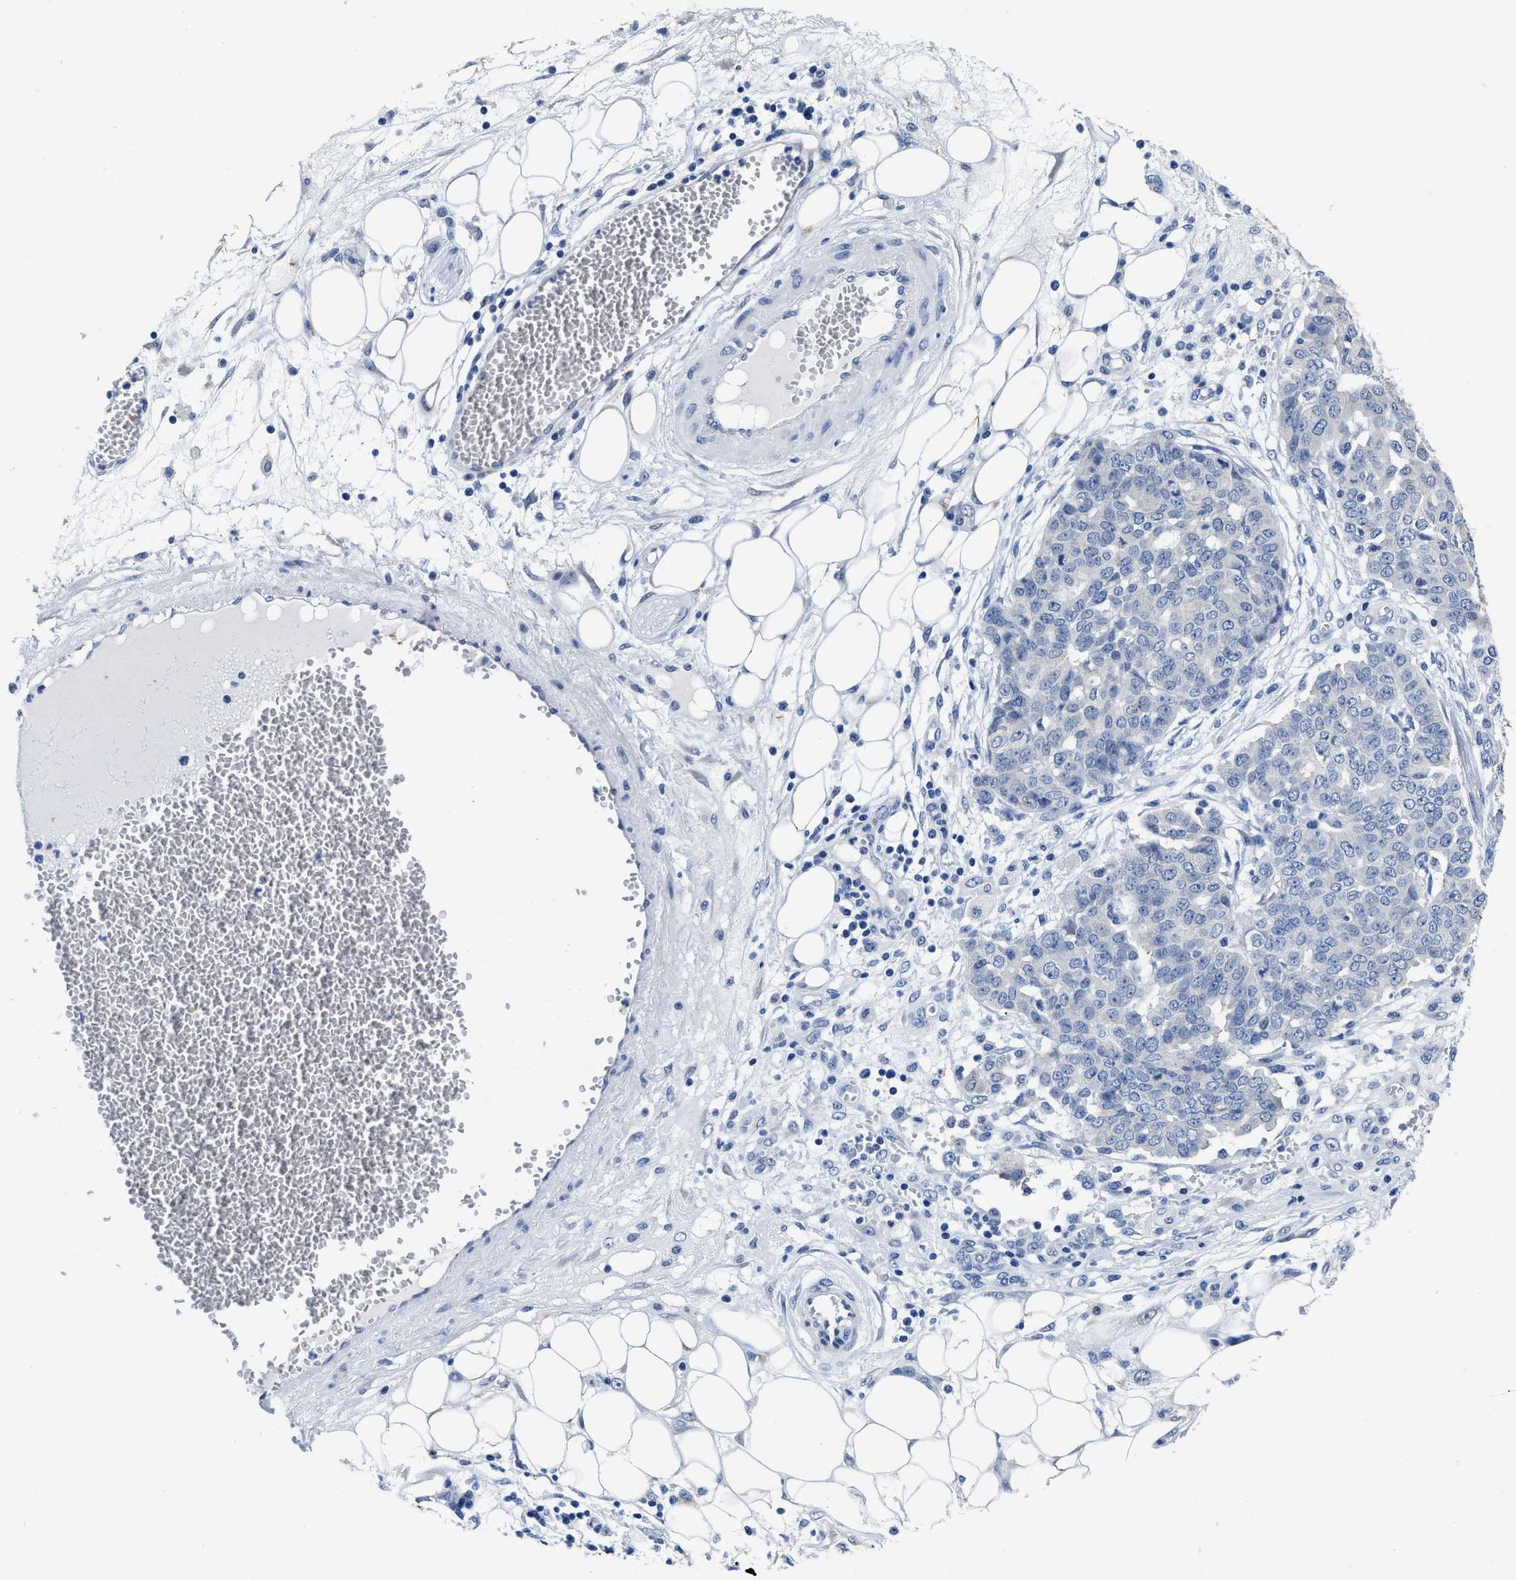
{"staining": {"intensity": "negative", "quantity": "none", "location": "none"}, "tissue": "ovarian cancer", "cell_type": "Tumor cells", "image_type": "cancer", "snomed": [{"axis": "morphology", "description": "Cystadenocarcinoma, serous, NOS"}, {"axis": "topography", "description": "Soft tissue"}, {"axis": "topography", "description": "Ovary"}], "caption": "DAB immunohistochemical staining of ovarian cancer (serous cystadenocarcinoma) displays no significant positivity in tumor cells. (DAB IHC with hematoxylin counter stain).", "gene": "HOOK1", "patient": {"sex": "female", "age": 57}}